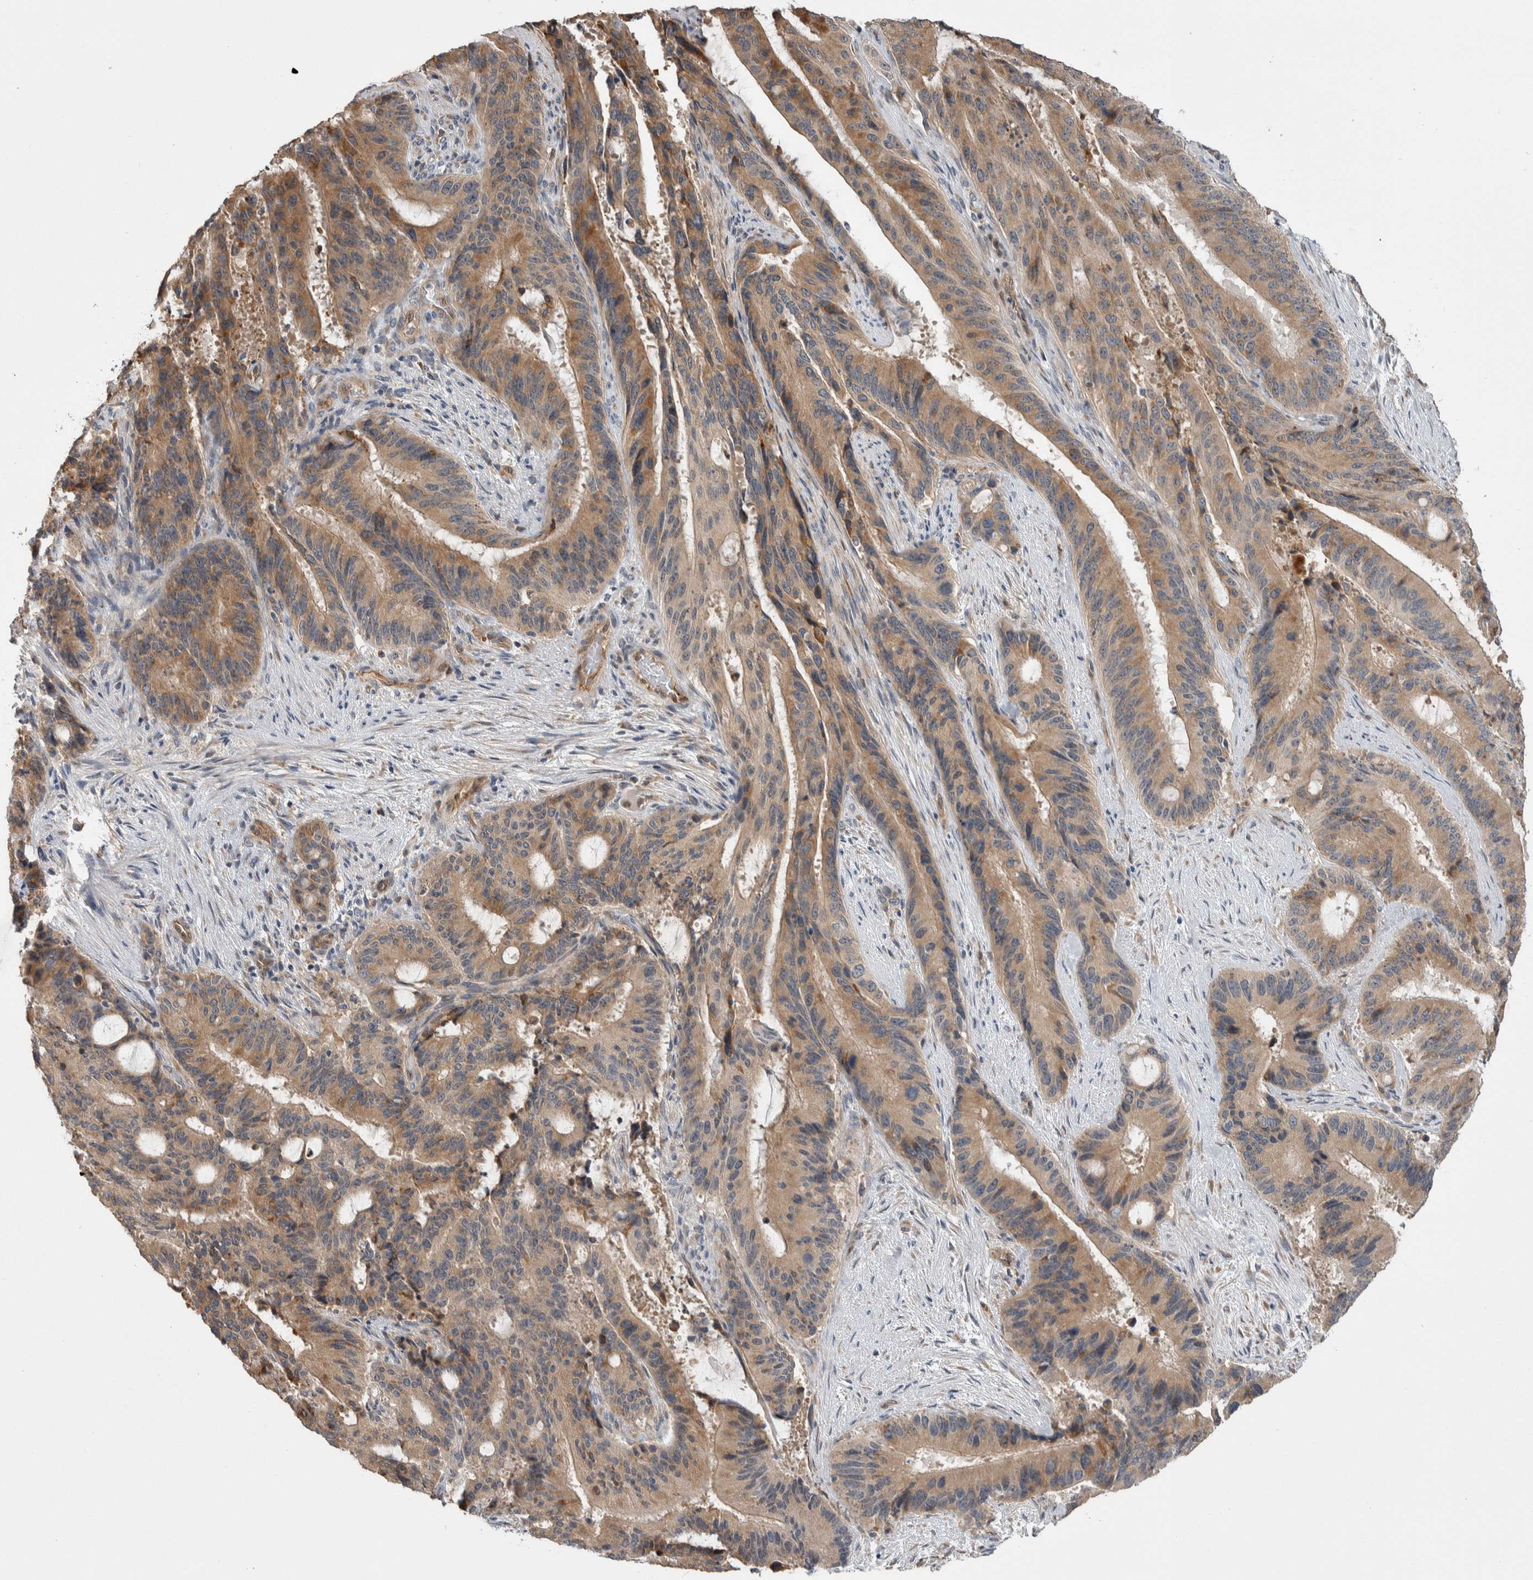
{"staining": {"intensity": "moderate", "quantity": ">75%", "location": "cytoplasmic/membranous"}, "tissue": "liver cancer", "cell_type": "Tumor cells", "image_type": "cancer", "snomed": [{"axis": "morphology", "description": "Normal tissue, NOS"}, {"axis": "morphology", "description": "Cholangiocarcinoma"}, {"axis": "topography", "description": "Liver"}, {"axis": "topography", "description": "Peripheral nerve tissue"}], "caption": "DAB (3,3'-diaminobenzidine) immunohistochemical staining of human liver cancer (cholangiocarcinoma) shows moderate cytoplasmic/membranous protein positivity in about >75% of tumor cells.", "gene": "PRDM4", "patient": {"sex": "female", "age": 73}}